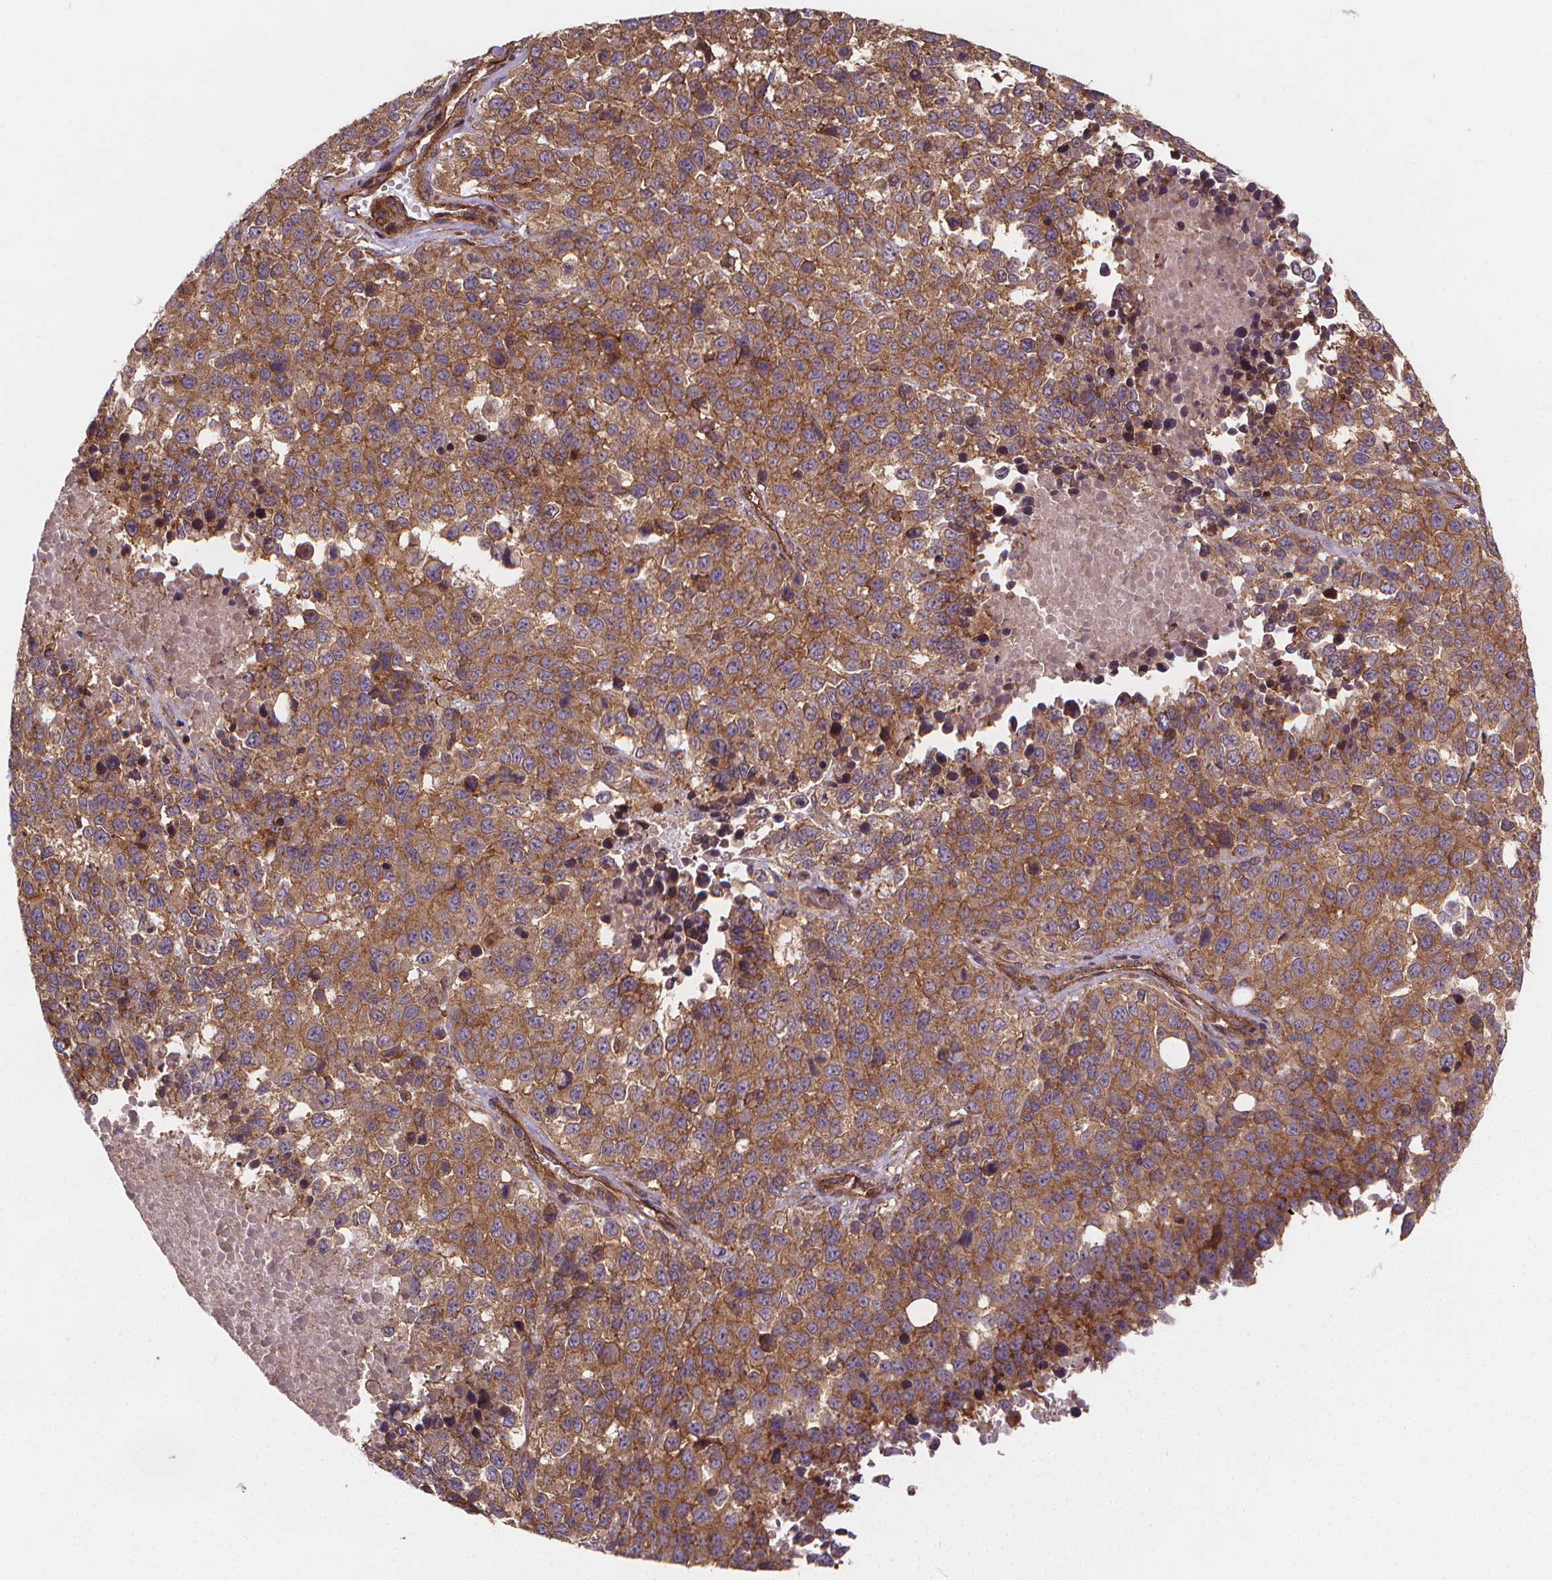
{"staining": {"intensity": "moderate", "quantity": ">75%", "location": "cytoplasmic/membranous"}, "tissue": "melanoma", "cell_type": "Tumor cells", "image_type": "cancer", "snomed": [{"axis": "morphology", "description": "Malignant melanoma, Metastatic site"}, {"axis": "topography", "description": "Skin"}], "caption": "High-magnification brightfield microscopy of melanoma stained with DAB (brown) and counterstained with hematoxylin (blue). tumor cells exhibit moderate cytoplasmic/membranous positivity is present in about>75% of cells.", "gene": "CLINT1", "patient": {"sex": "male", "age": 84}}